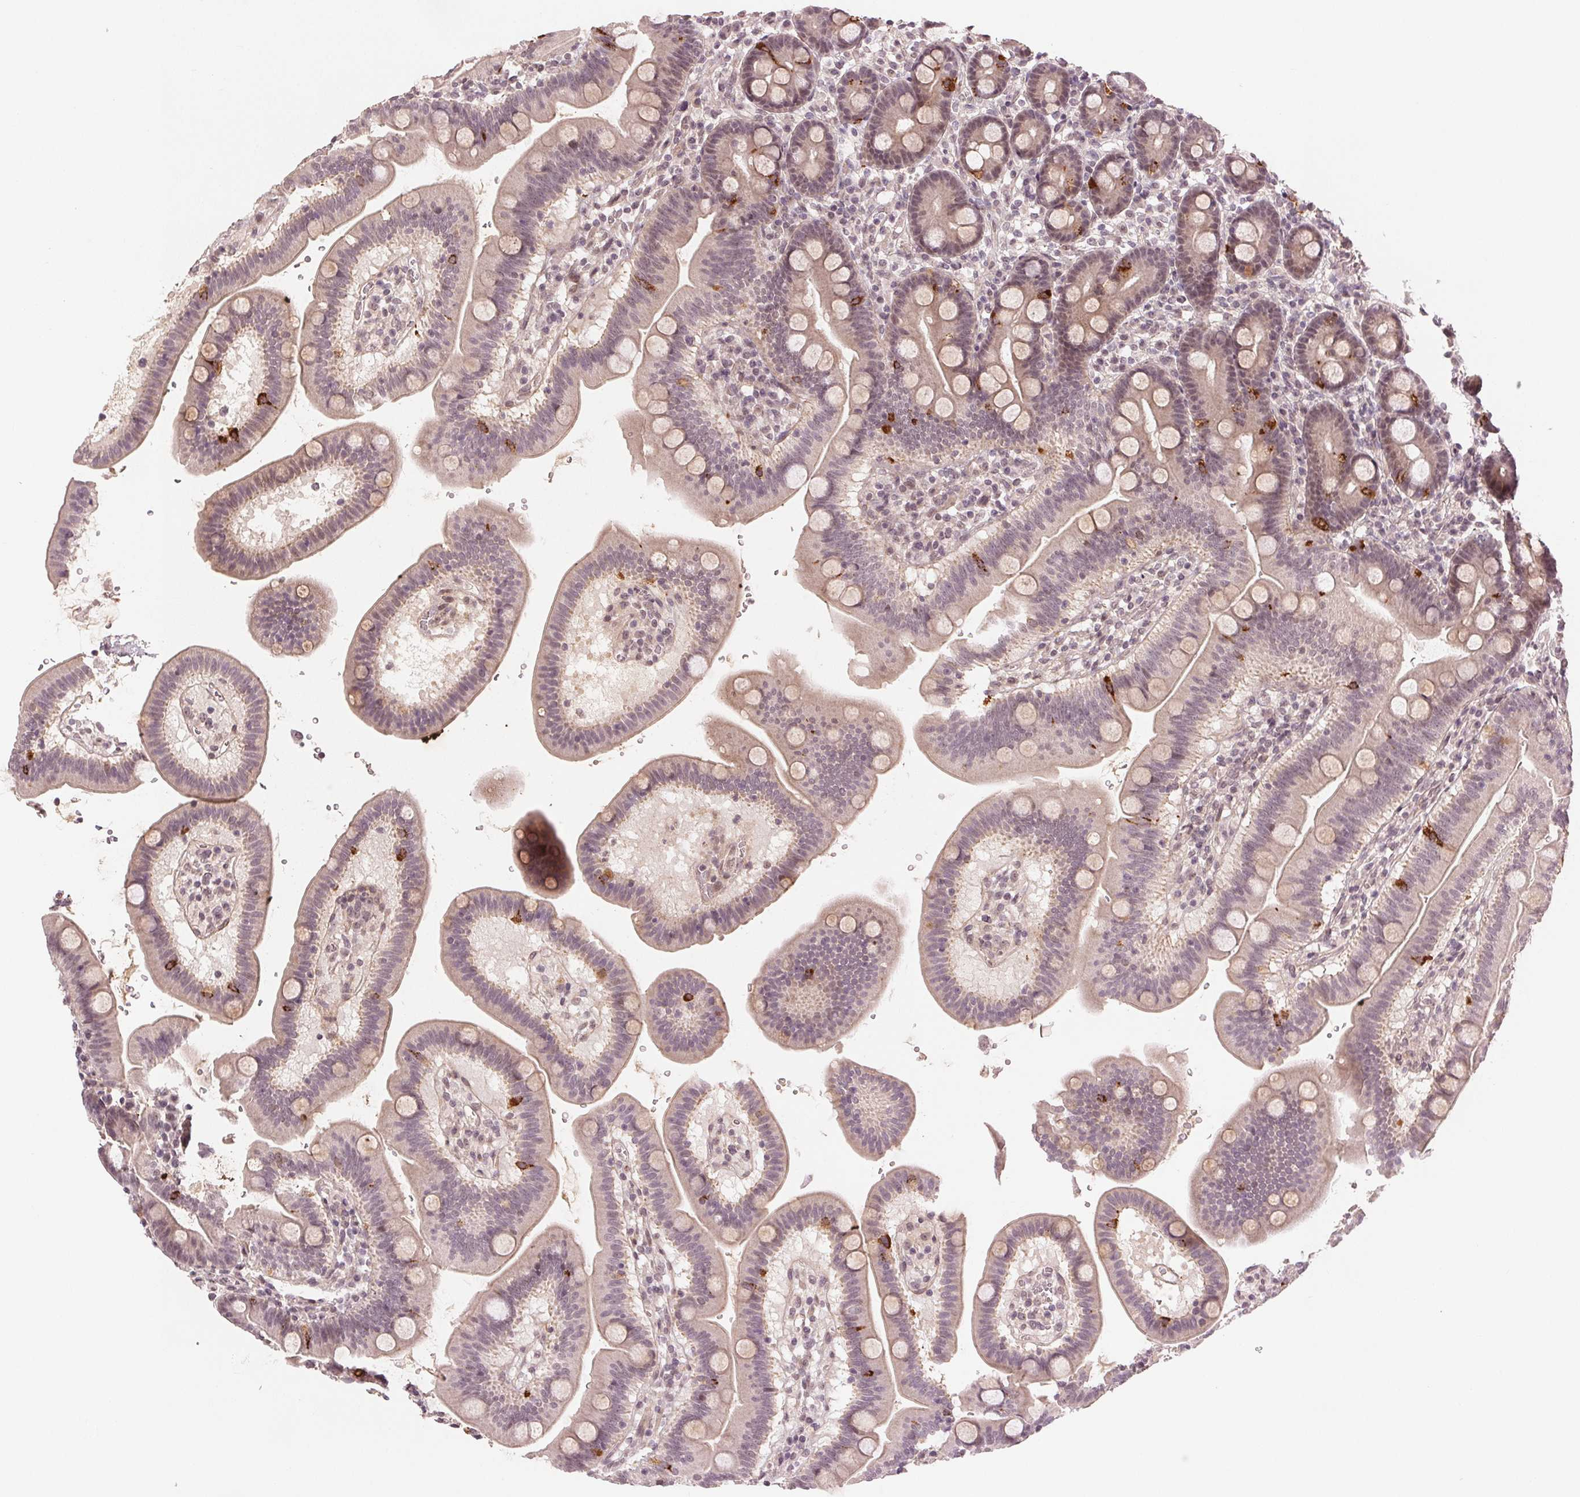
{"staining": {"intensity": "strong", "quantity": "<25%", "location": "cytoplasmic/membranous"}, "tissue": "duodenum", "cell_type": "Glandular cells", "image_type": "normal", "snomed": [{"axis": "morphology", "description": "Normal tissue, NOS"}, {"axis": "topography", "description": "Duodenum"}], "caption": "Duodenum stained with immunohistochemistry (IHC) shows strong cytoplasmic/membranous positivity in approximately <25% of glandular cells. (DAB (3,3'-diaminobenzidine) IHC with brightfield microscopy, high magnification).", "gene": "TUB", "patient": {"sex": "male", "age": 59}}